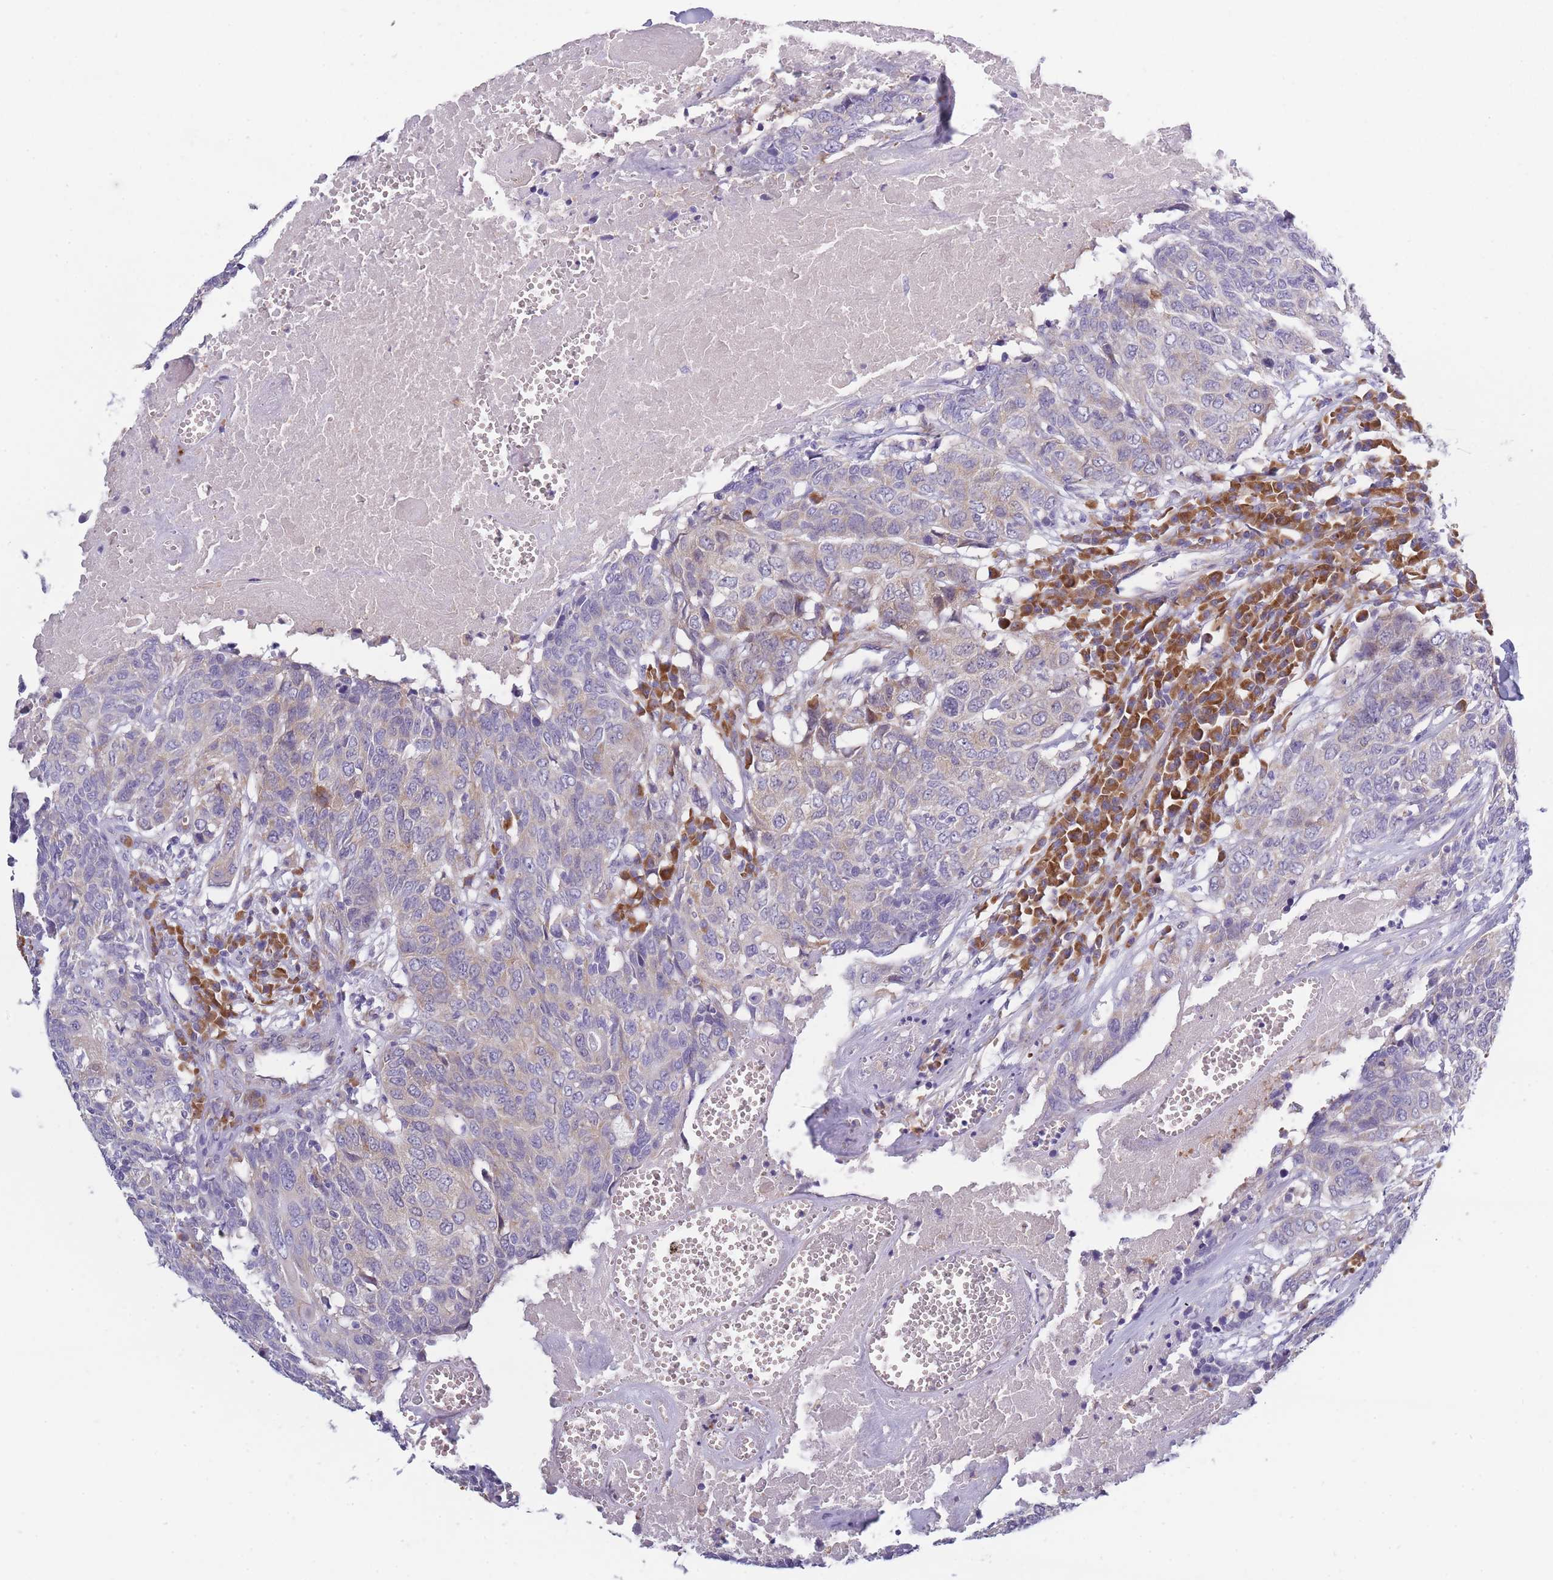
{"staining": {"intensity": "weak", "quantity": "<25%", "location": "cytoplasmic/membranous"}, "tissue": "head and neck cancer", "cell_type": "Tumor cells", "image_type": "cancer", "snomed": [{"axis": "morphology", "description": "Squamous cell carcinoma, NOS"}, {"axis": "topography", "description": "Head-Neck"}], "caption": "Immunohistochemistry (IHC) image of human head and neck cancer stained for a protein (brown), which reveals no positivity in tumor cells. (DAB immunohistochemistry with hematoxylin counter stain).", "gene": "NDUFAF6", "patient": {"sex": "male", "age": 66}}